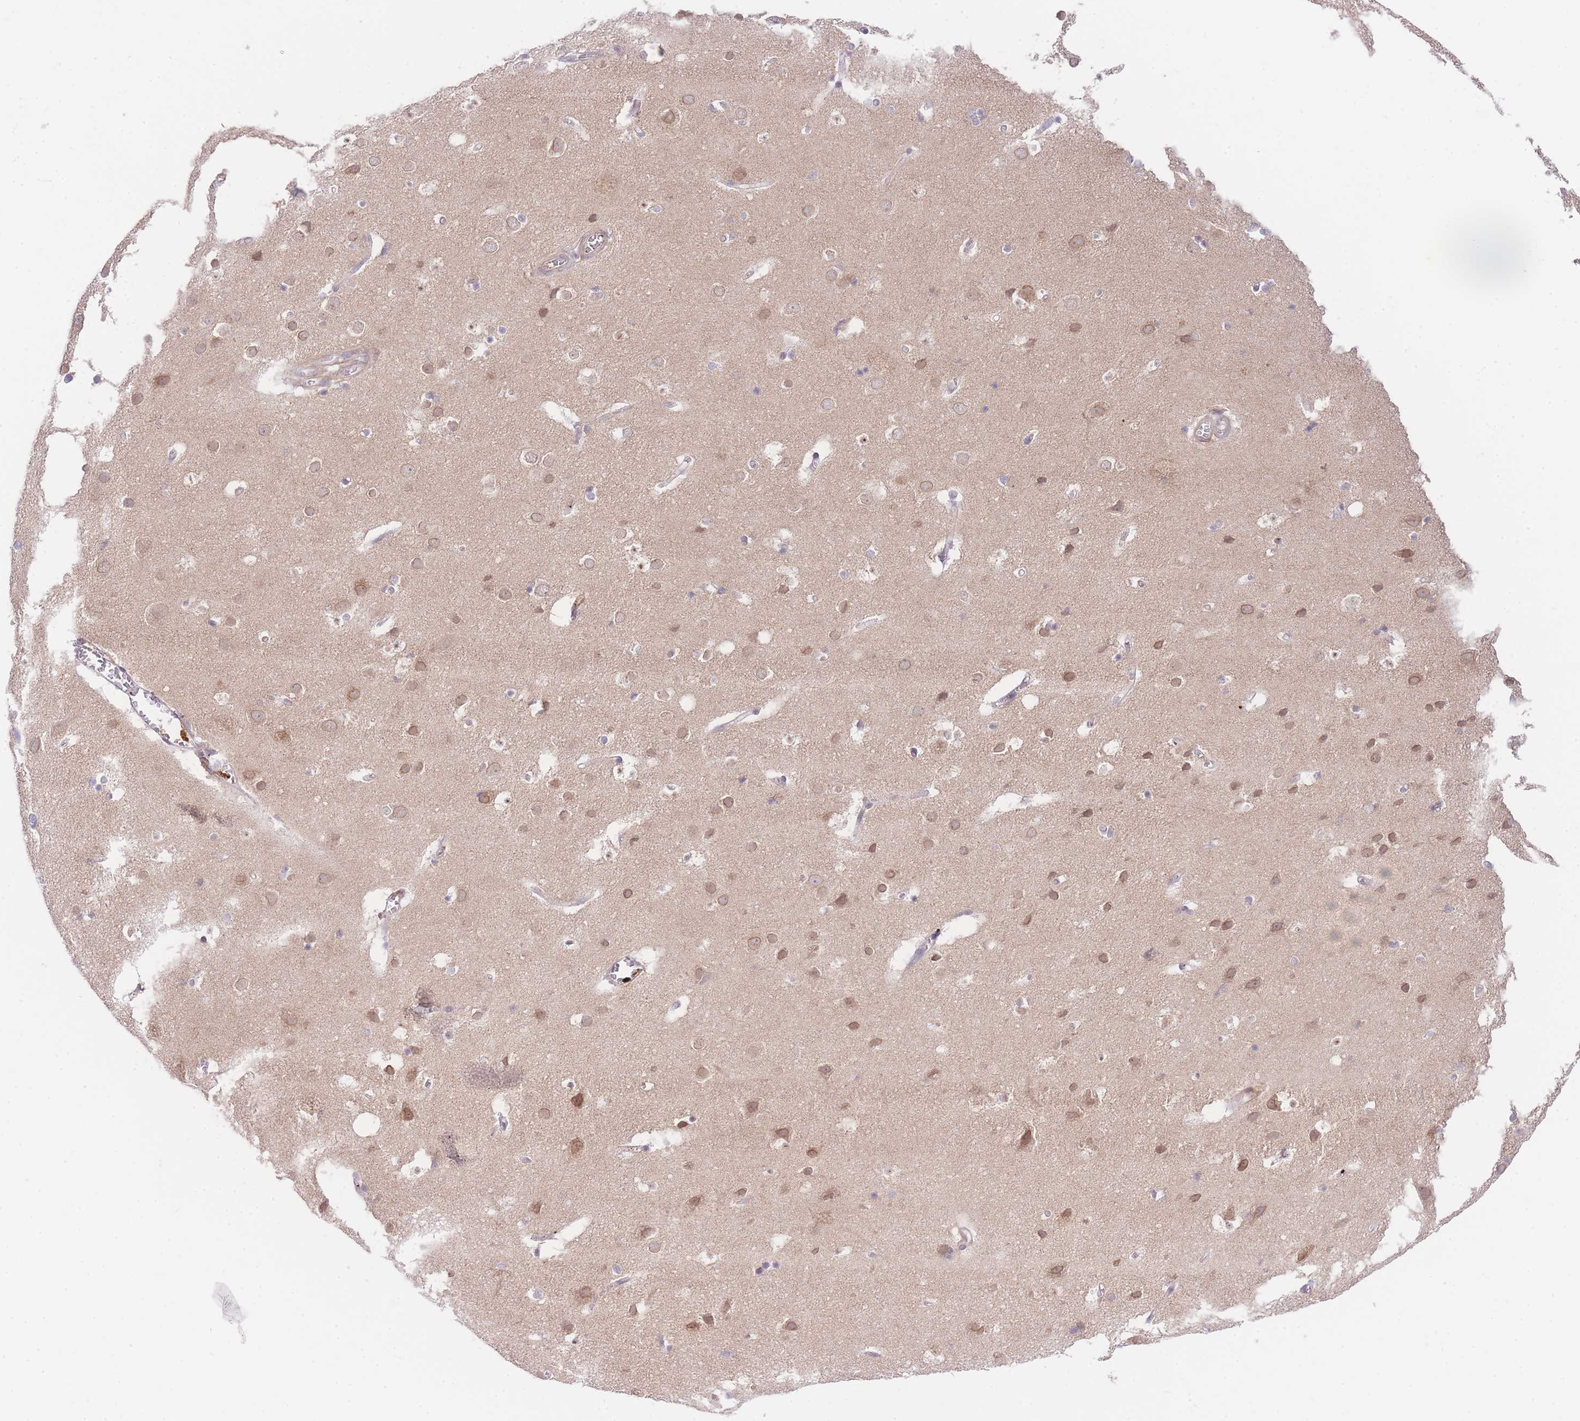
{"staining": {"intensity": "weak", "quantity": "<25%", "location": "cytoplasmic/membranous"}, "tissue": "cerebral cortex", "cell_type": "Endothelial cells", "image_type": "normal", "snomed": [{"axis": "morphology", "description": "Normal tissue, NOS"}, {"axis": "topography", "description": "Cerebral cortex"}], "caption": "IHC micrograph of normal cerebral cortex stained for a protein (brown), which displays no positivity in endothelial cells. (Stains: DAB immunohistochemistry (IHC) with hematoxylin counter stain, Microscopy: brightfield microscopy at high magnification).", "gene": "SLC25A33", "patient": {"sex": "male", "age": 54}}